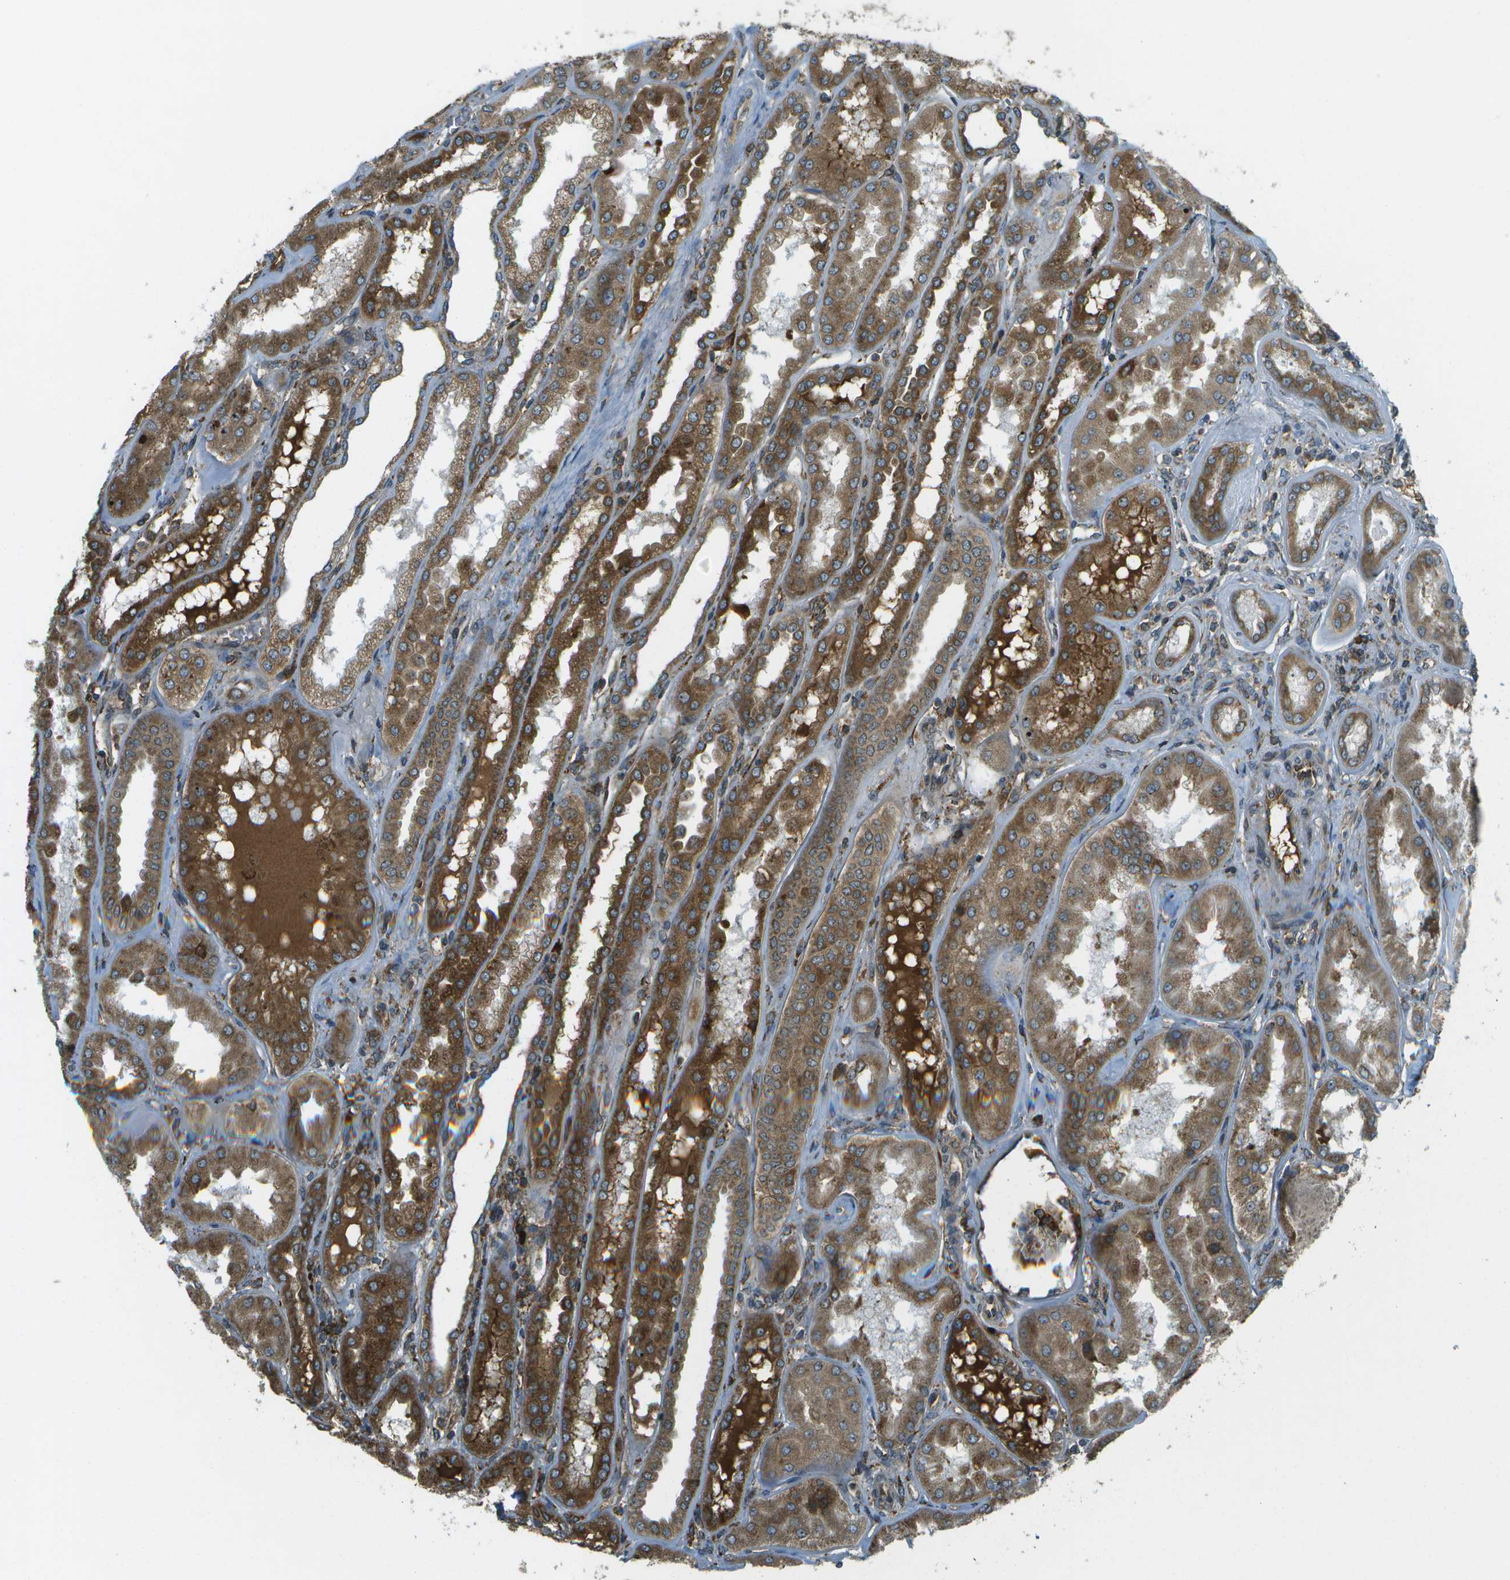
{"staining": {"intensity": "moderate", "quantity": ">75%", "location": "cytoplasmic/membranous"}, "tissue": "kidney", "cell_type": "Cells in glomeruli", "image_type": "normal", "snomed": [{"axis": "morphology", "description": "Normal tissue, NOS"}, {"axis": "topography", "description": "Kidney"}], "caption": "Cells in glomeruli demonstrate moderate cytoplasmic/membranous staining in about >75% of cells in benign kidney. (DAB IHC, brown staining for protein, blue staining for nuclei).", "gene": "USP30", "patient": {"sex": "female", "age": 56}}